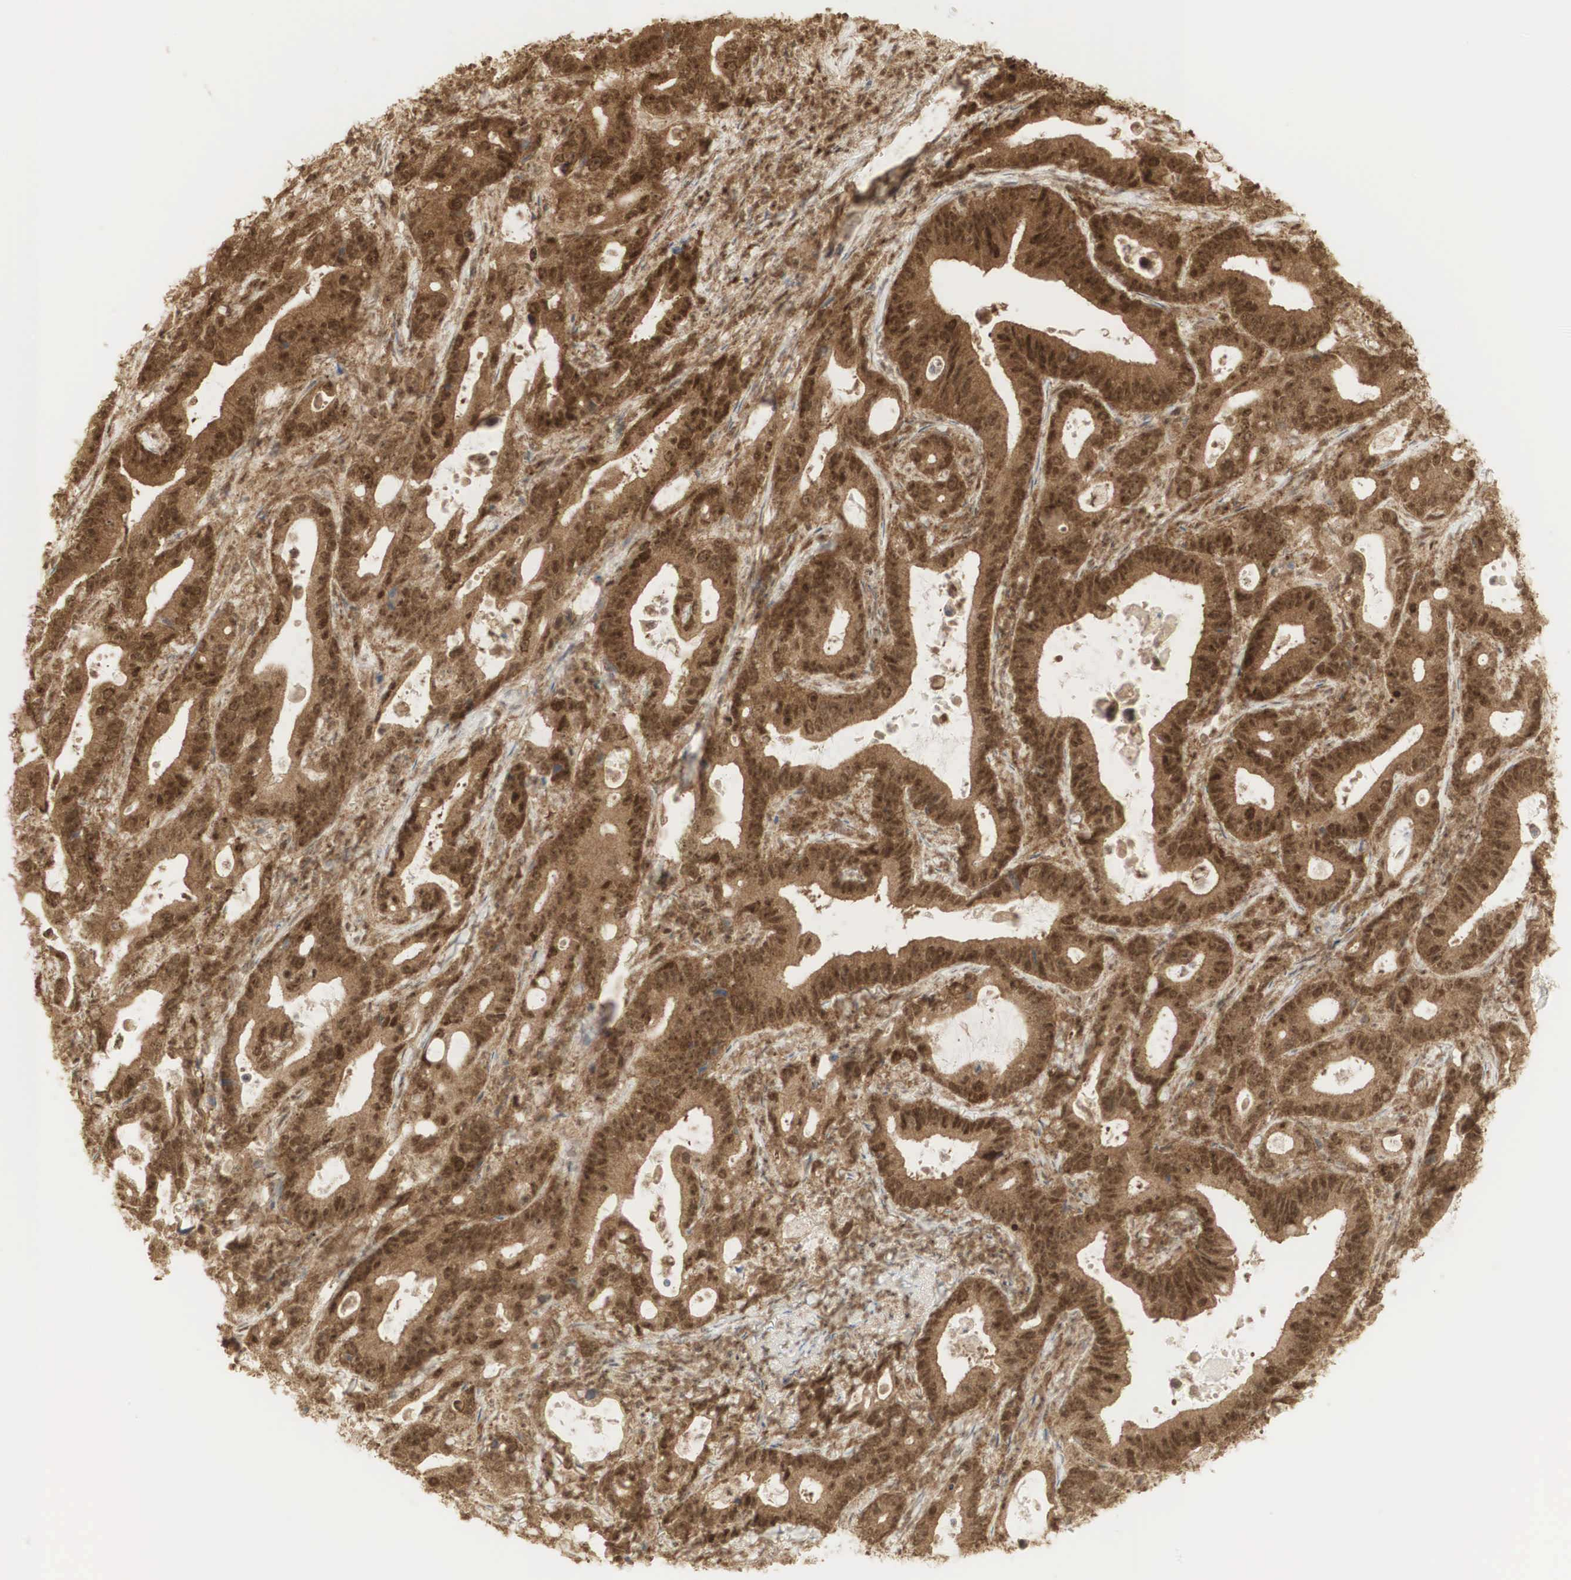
{"staining": {"intensity": "strong", "quantity": ">75%", "location": "cytoplasmic/membranous,nuclear"}, "tissue": "stomach cancer", "cell_type": "Tumor cells", "image_type": "cancer", "snomed": [{"axis": "morphology", "description": "Adenocarcinoma, NOS"}, {"axis": "topography", "description": "Stomach, upper"}], "caption": "This is an image of immunohistochemistry staining of adenocarcinoma (stomach), which shows strong expression in the cytoplasmic/membranous and nuclear of tumor cells.", "gene": "RNF113A", "patient": {"sex": "male", "age": 63}}